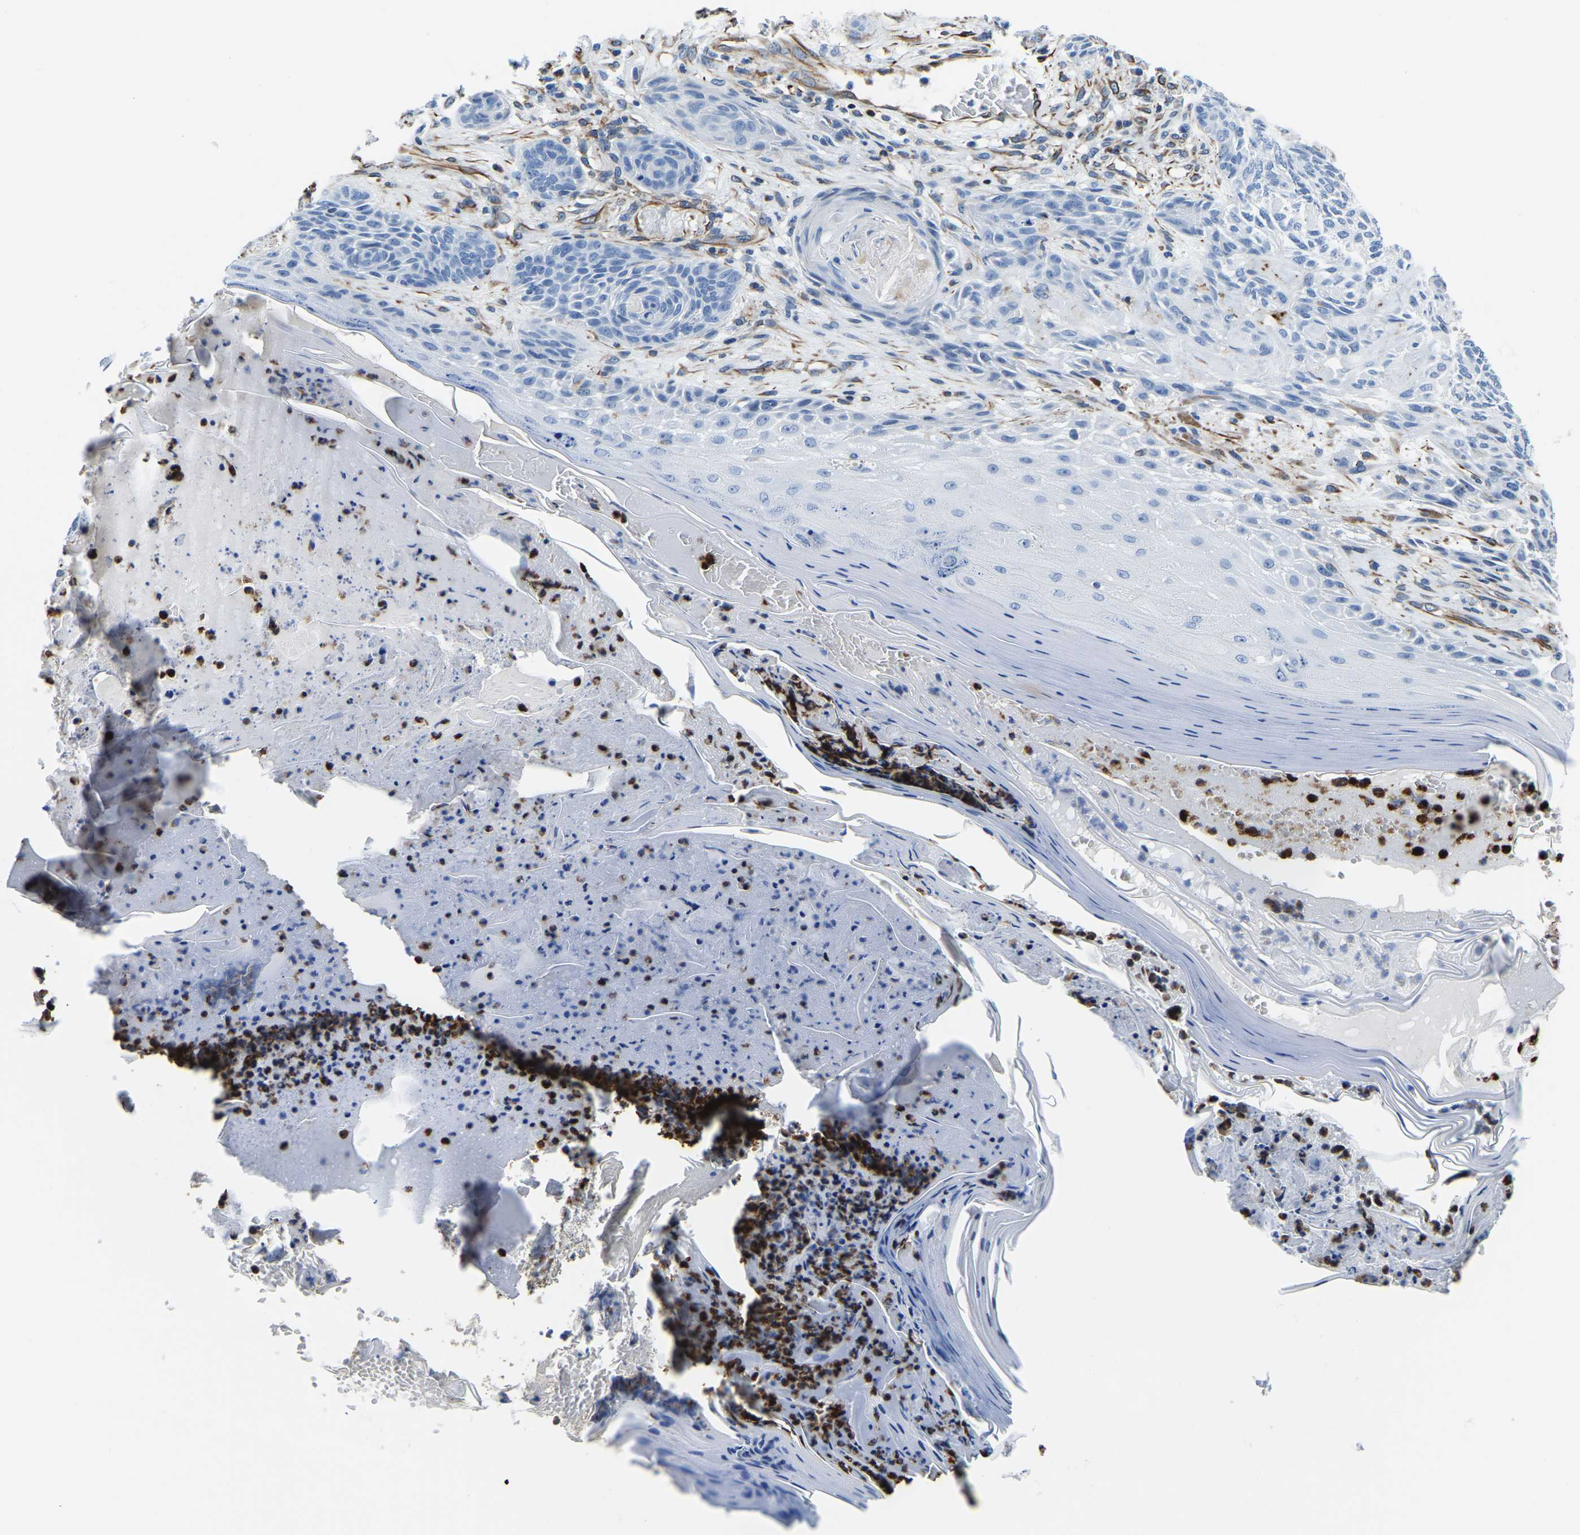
{"staining": {"intensity": "negative", "quantity": "none", "location": "none"}, "tissue": "skin cancer", "cell_type": "Tumor cells", "image_type": "cancer", "snomed": [{"axis": "morphology", "description": "Basal cell carcinoma"}, {"axis": "topography", "description": "Skin"}], "caption": "A high-resolution photomicrograph shows immunohistochemistry staining of basal cell carcinoma (skin), which demonstrates no significant expression in tumor cells.", "gene": "MS4A3", "patient": {"sex": "male", "age": 55}}